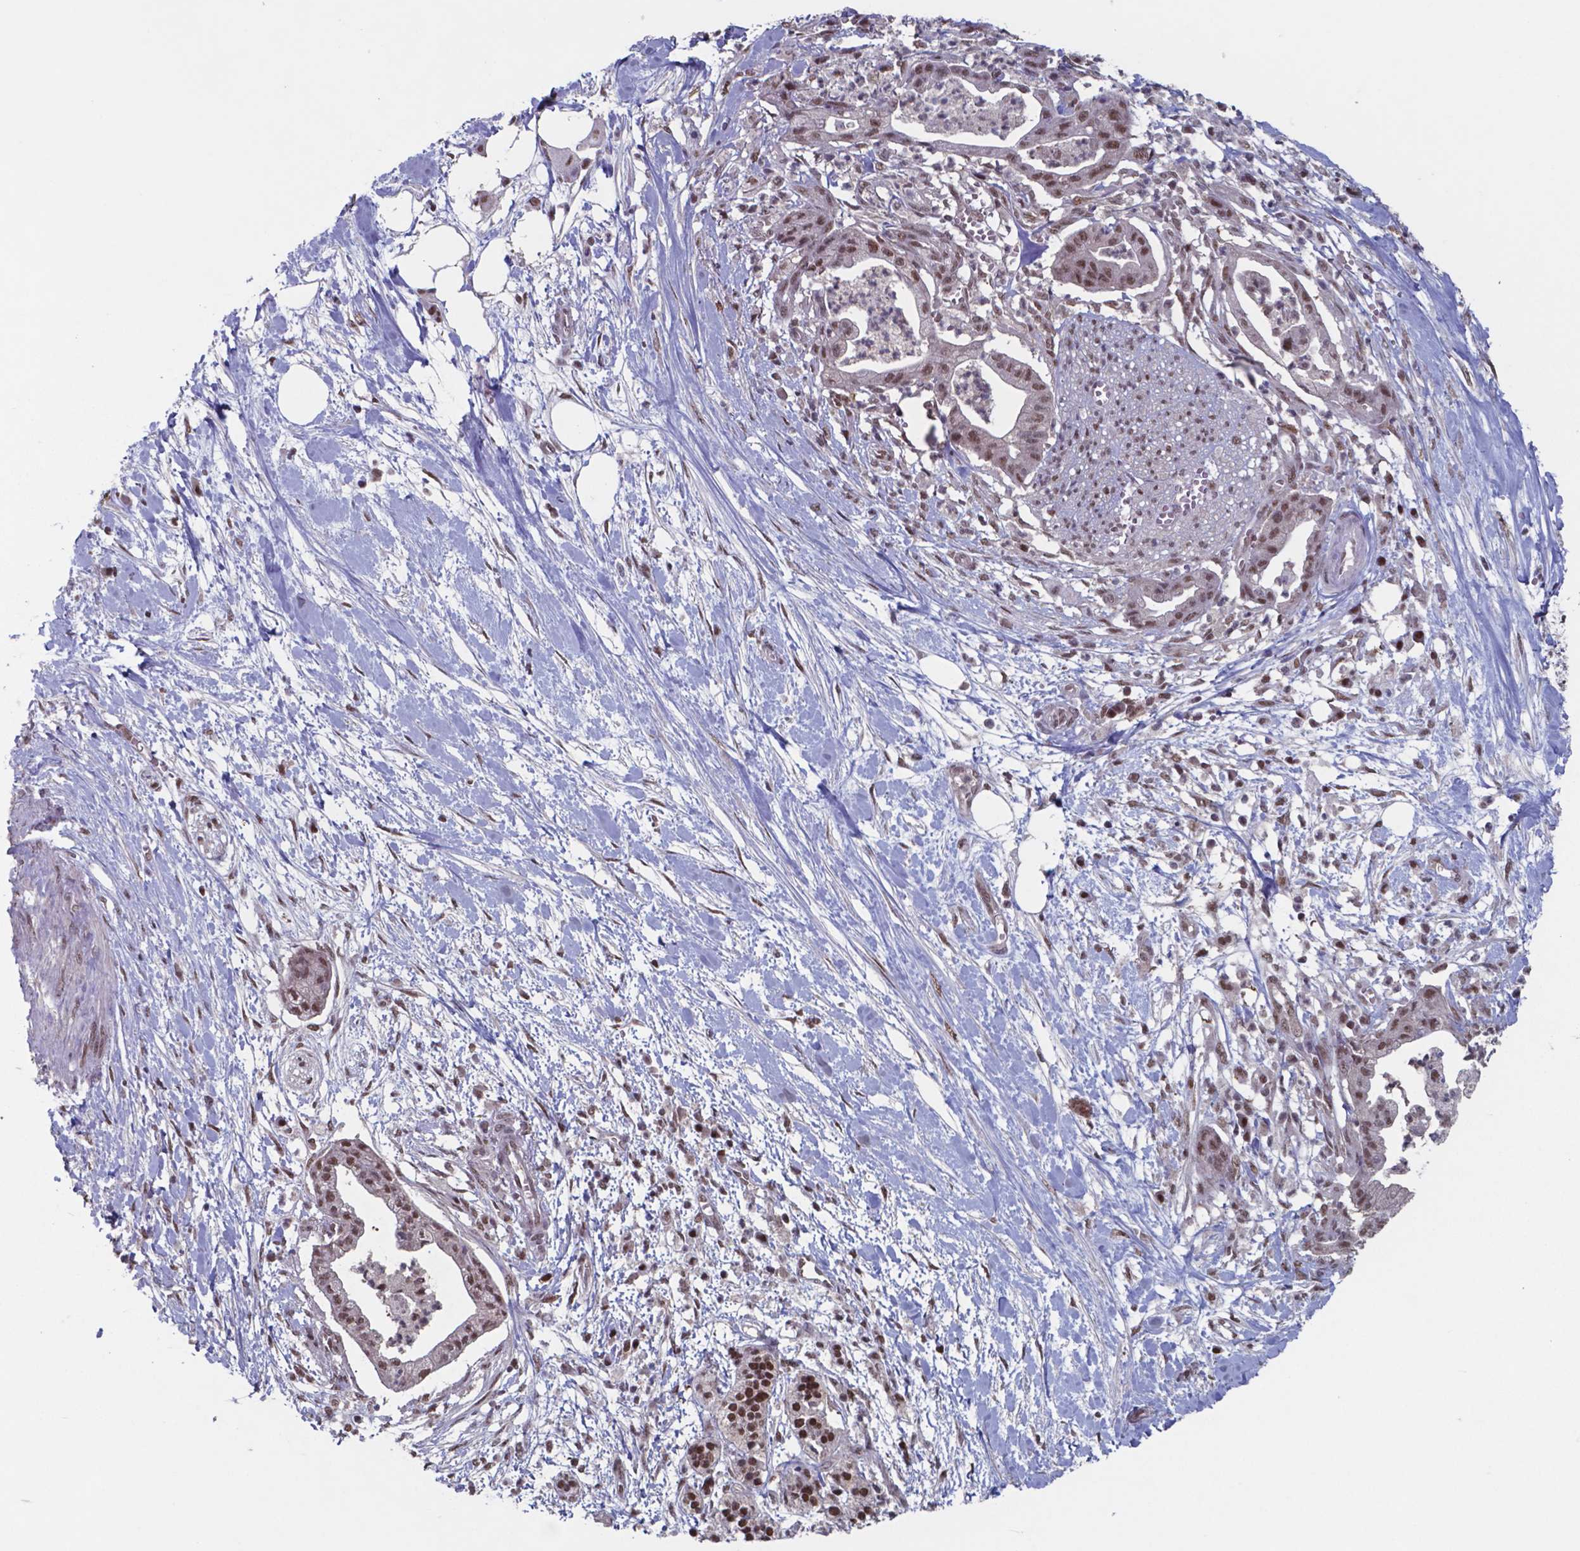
{"staining": {"intensity": "moderate", "quantity": ">75%", "location": "nuclear"}, "tissue": "pancreatic cancer", "cell_type": "Tumor cells", "image_type": "cancer", "snomed": [{"axis": "morphology", "description": "Normal tissue, NOS"}, {"axis": "morphology", "description": "Adenocarcinoma, NOS"}, {"axis": "topography", "description": "Lymph node"}, {"axis": "topography", "description": "Pancreas"}], "caption": "Immunohistochemical staining of human pancreatic cancer displays moderate nuclear protein expression in about >75% of tumor cells.", "gene": "UBA1", "patient": {"sex": "female", "age": 58}}